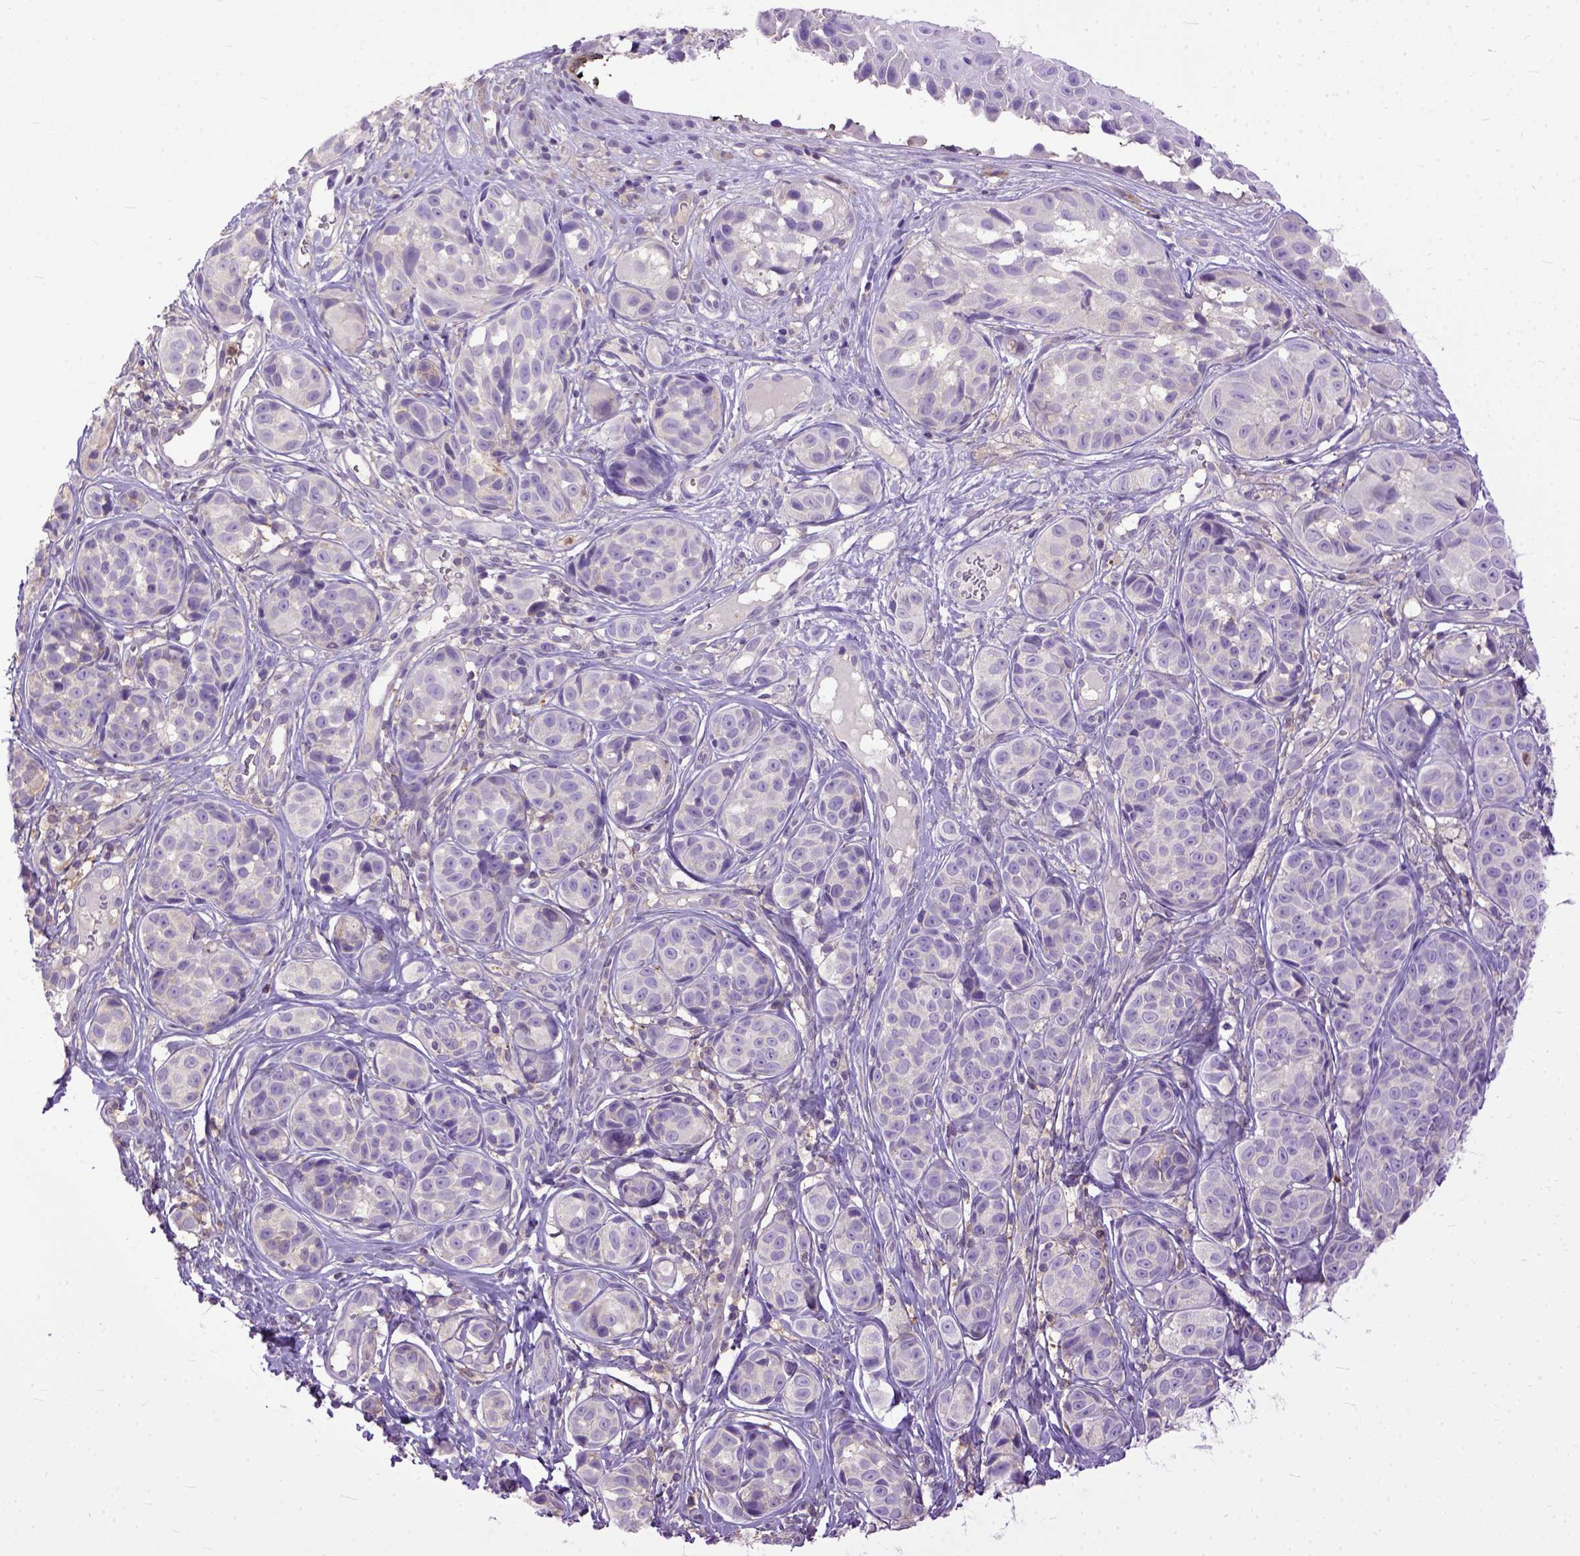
{"staining": {"intensity": "negative", "quantity": "none", "location": "none"}, "tissue": "melanoma", "cell_type": "Tumor cells", "image_type": "cancer", "snomed": [{"axis": "morphology", "description": "Malignant melanoma, NOS"}, {"axis": "topography", "description": "Skin"}], "caption": "Human malignant melanoma stained for a protein using immunohistochemistry shows no expression in tumor cells.", "gene": "NAMPT", "patient": {"sex": "male", "age": 48}}